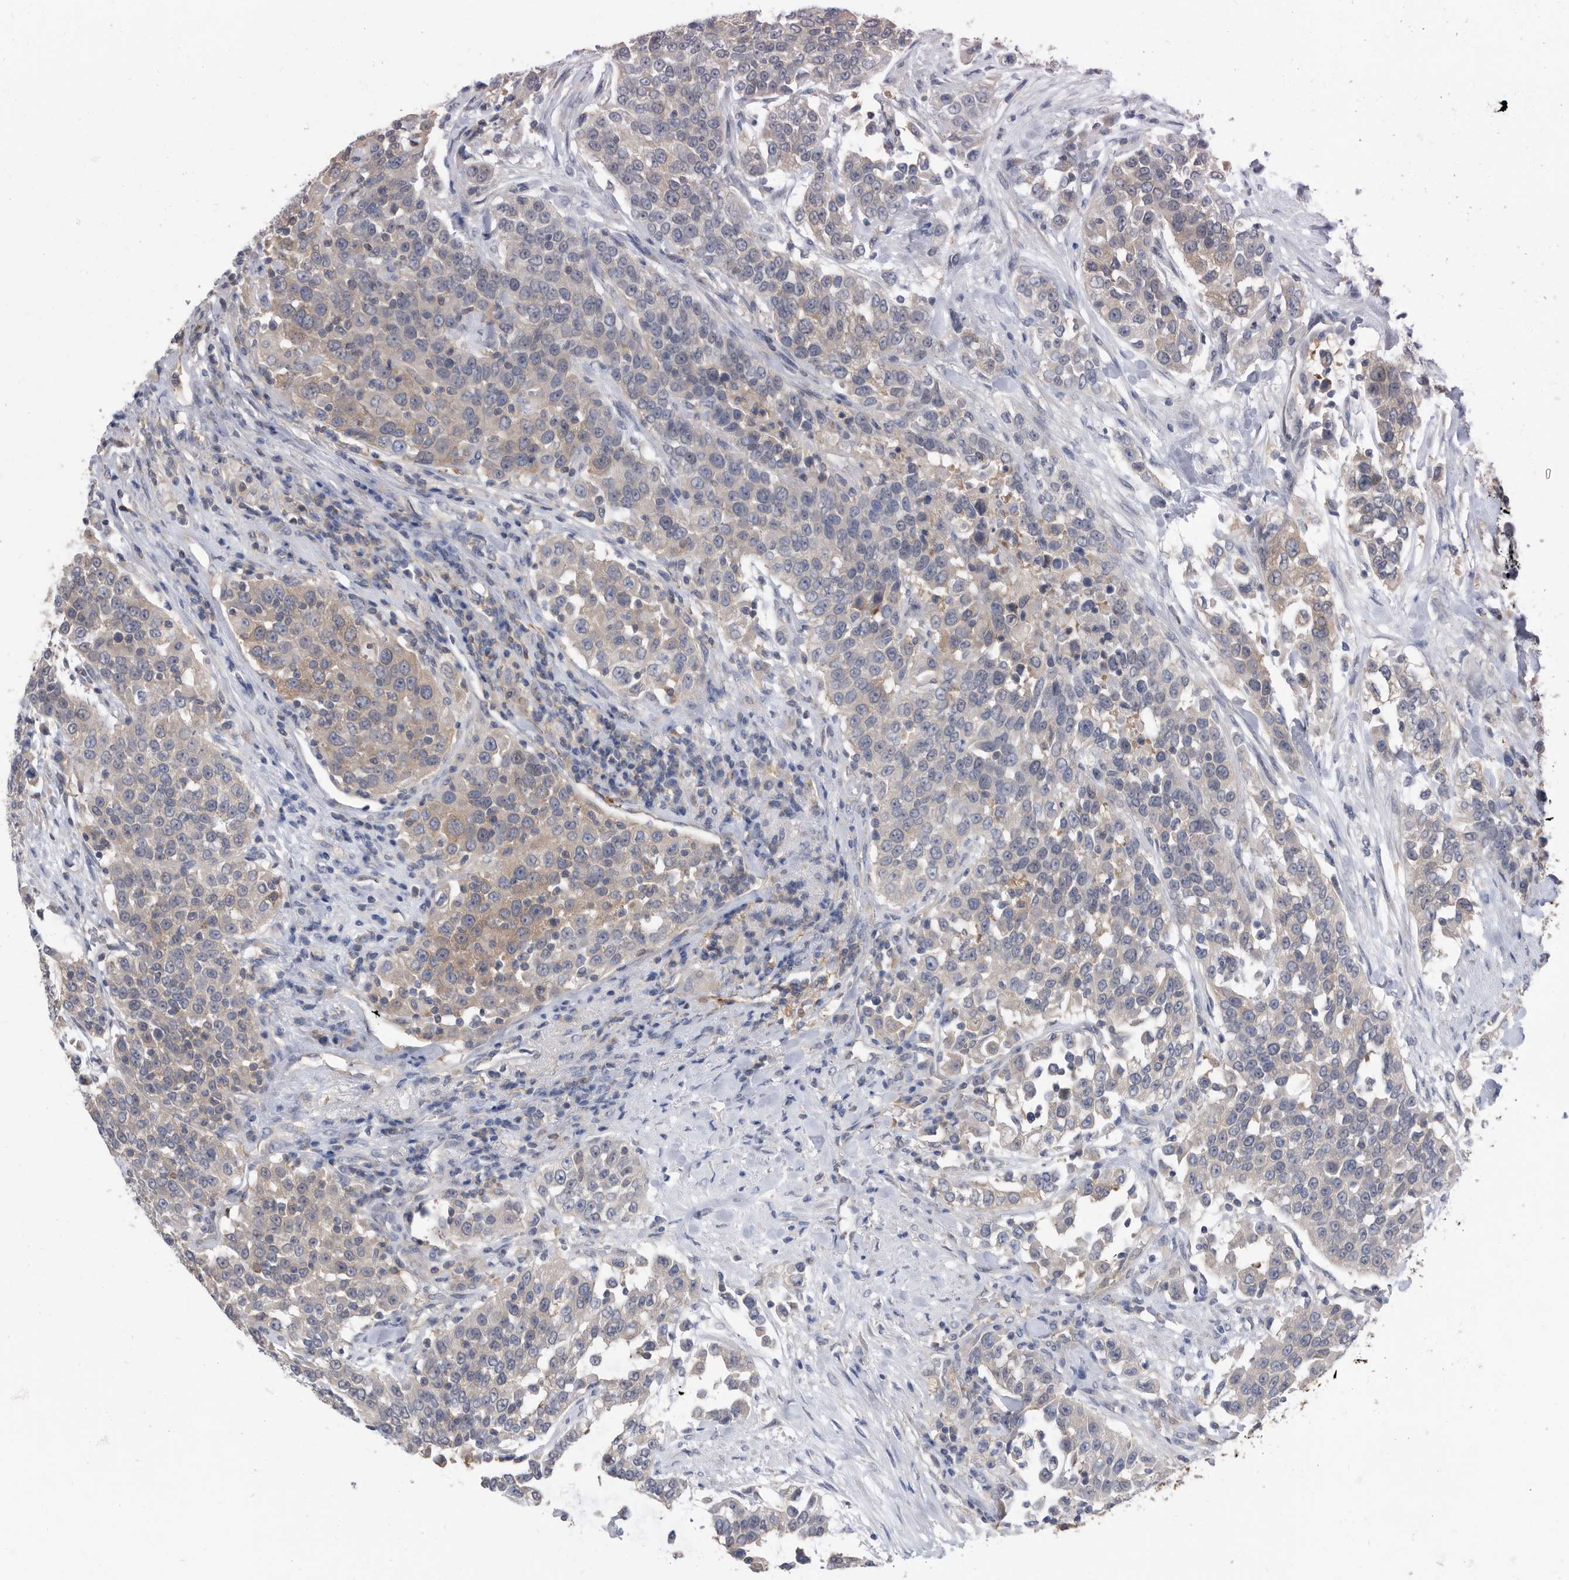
{"staining": {"intensity": "weak", "quantity": "<25%", "location": "cytoplasmic/membranous"}, "tissue": "urothelial cancer", "cell_type": "Tumor cells", "image_type": "cancer", "snomed": [{"axis": "morphology", "description": "Urothelial carcinoma, High grade"}, {"axis": "topography", "description": "Urinary bladder"}], "caption": "Immunohistochemistry (IHC) photomicrograph of neoplastic tissue: human urothelial carcinoma (high-grade) stained with DAB reveals no significant protein positivity in tumor cells.", "gene": "CCT4", "patient": {"sex": "female", "age": 80}}